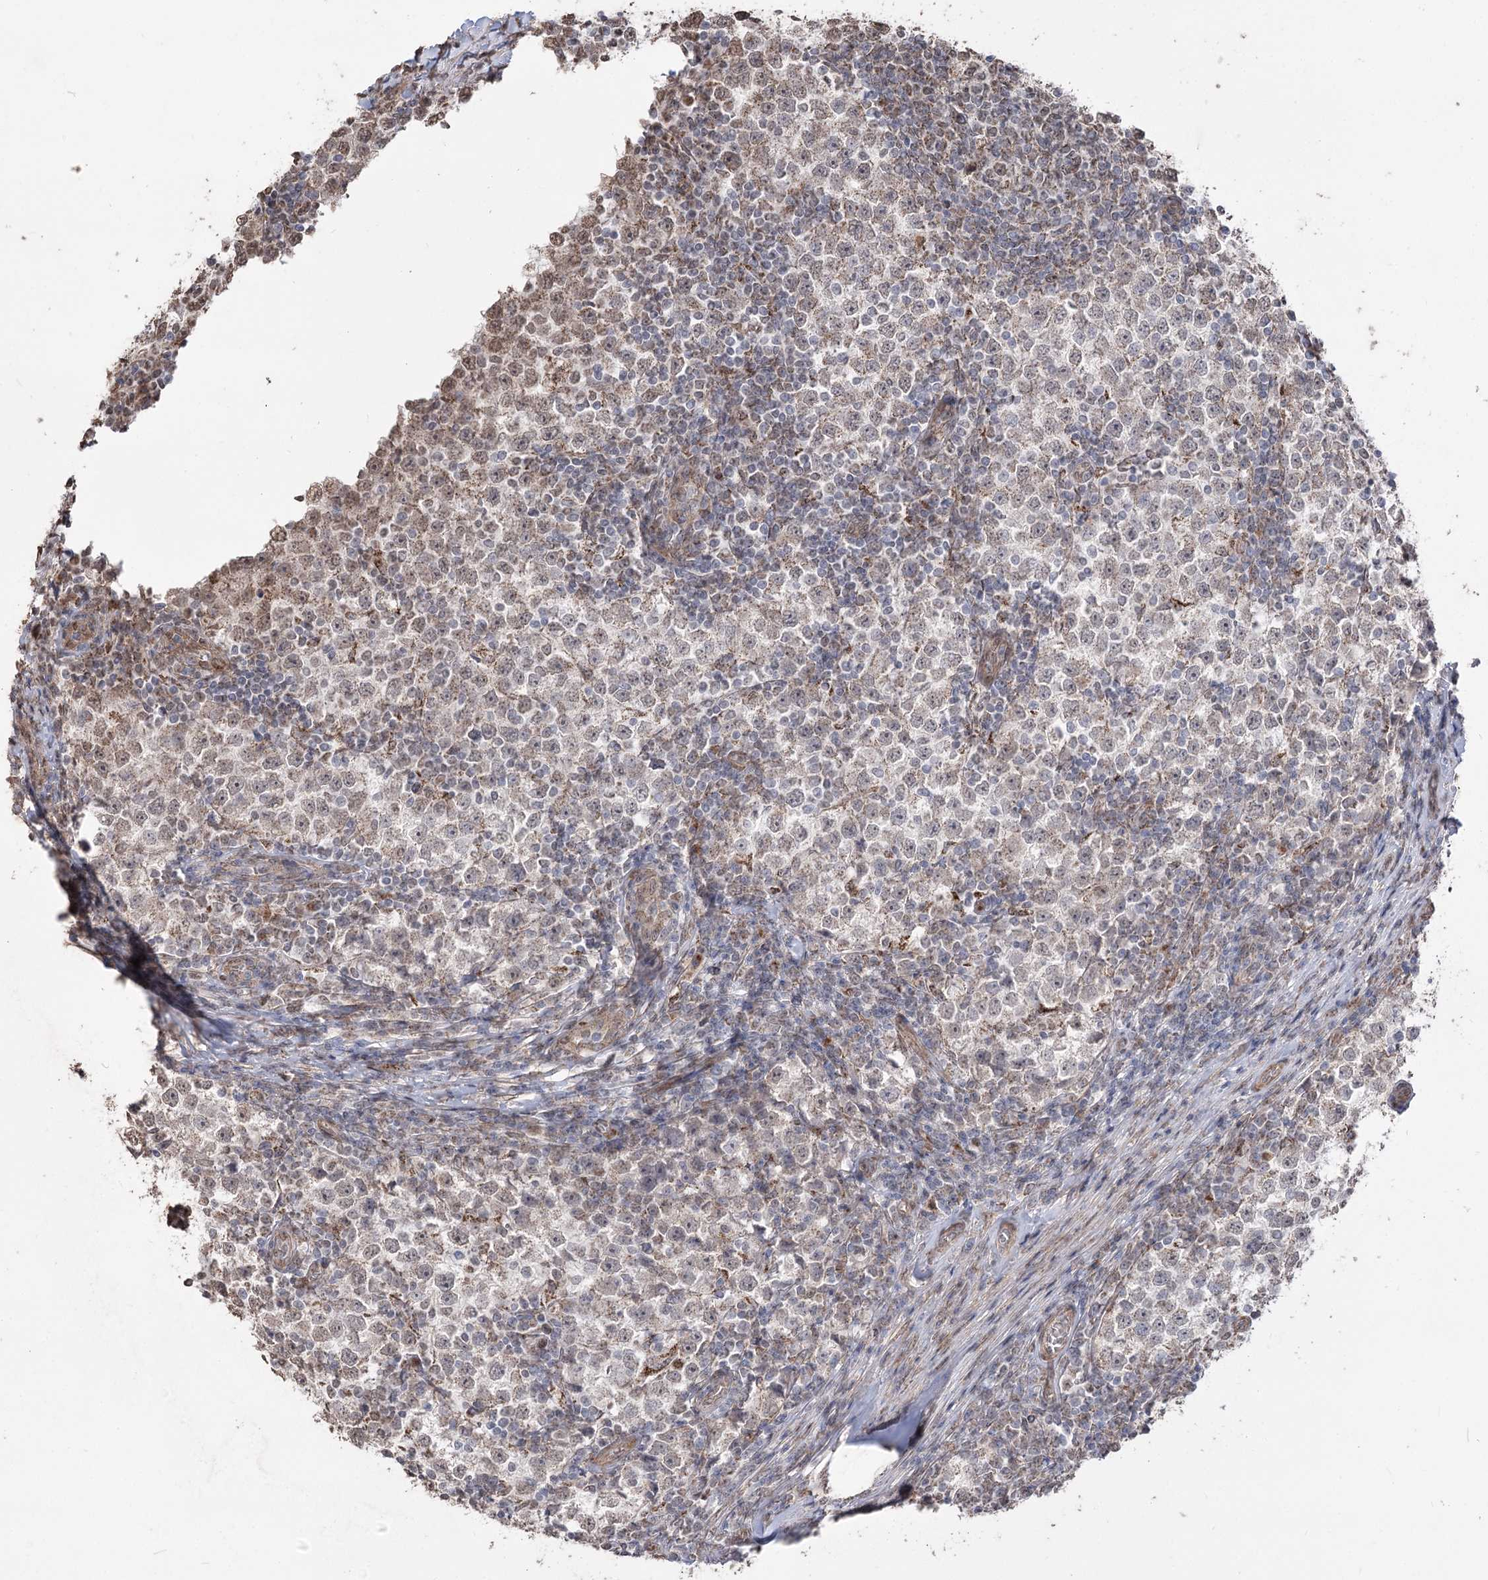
{"staining": {"intensity": "weak", "quantity": "<25%", "location": "cytoplasmic/membranous"}, "tissue": "testis cancer", "cell_type": "Tumor cells", "image_type": "cancer", "snomed": [{"axis": "morphology", "description": "Seminoma, NOS"}, {"axis": "topography", "description": "Testis"}], "caption": "An immunohistochemistry (IHC) micrograph of testis cancer is shown. There is no staining in tumor cells of testis cancer. (Brightfield microscopy of DAB immunohistochemistry (IHC) at high magnification).", "gene": "ZSCAN23", "patient": {"sex": "male", "age": 65}}